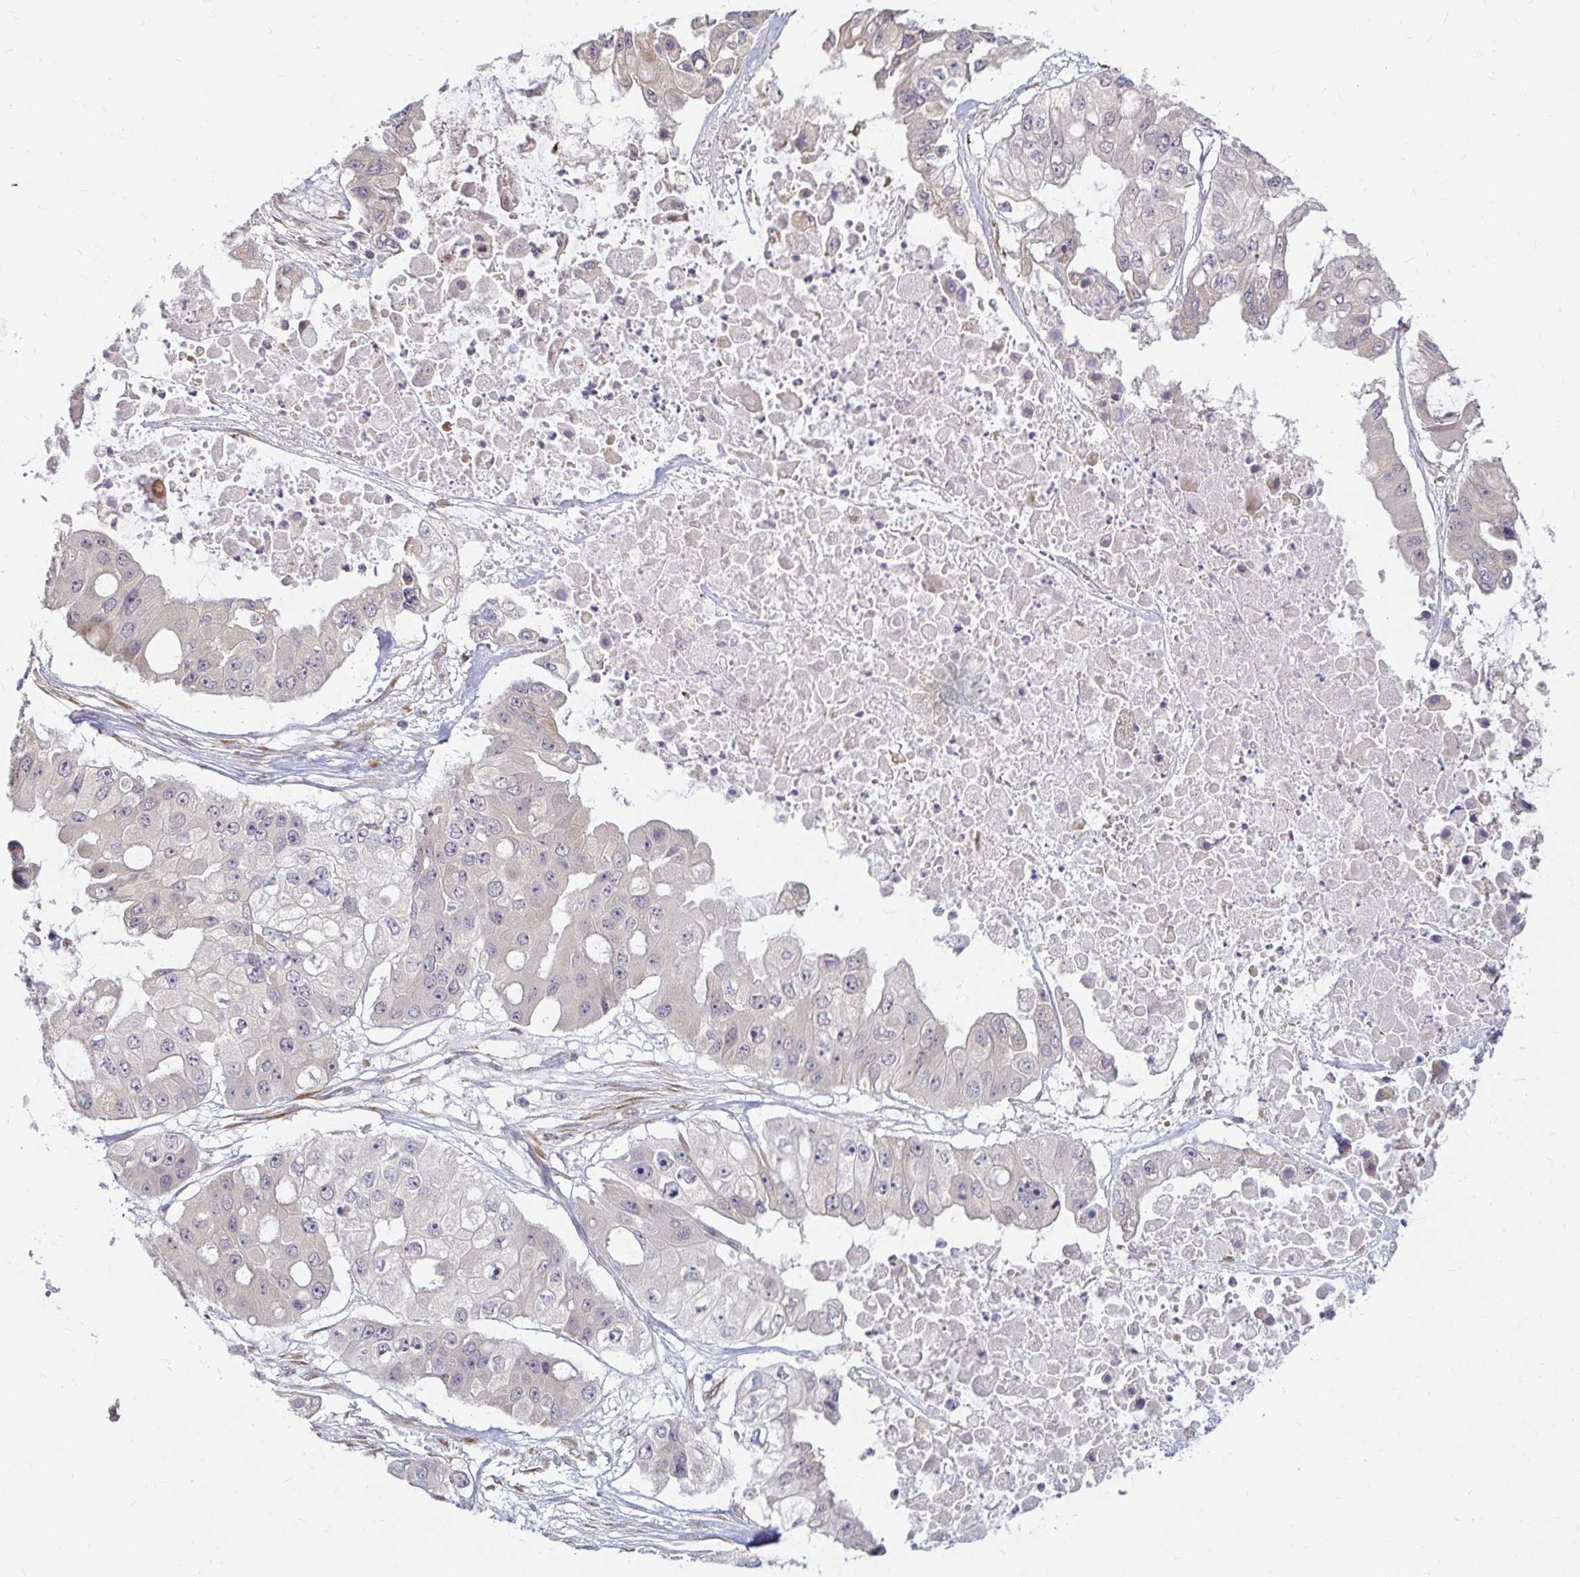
{"staining": {"intensity": "negative", "quantity": "none", "location": "none"}, "tissue": "ovarian cancer", "cell_type": "Tumor cells", "image_type": "cancer", "snomed": [{"axis": "morphology", "description": "Cystadenocarcinoma, serous, NOS"}, {"axis": "topography", "description": "Ovary"}], "caption": "An image of human ovarian serous cystadenocarcinoma is negative for staining in tumor cells.", "gene": "CAST", "patient": {"sex": "female", "age": 56}}